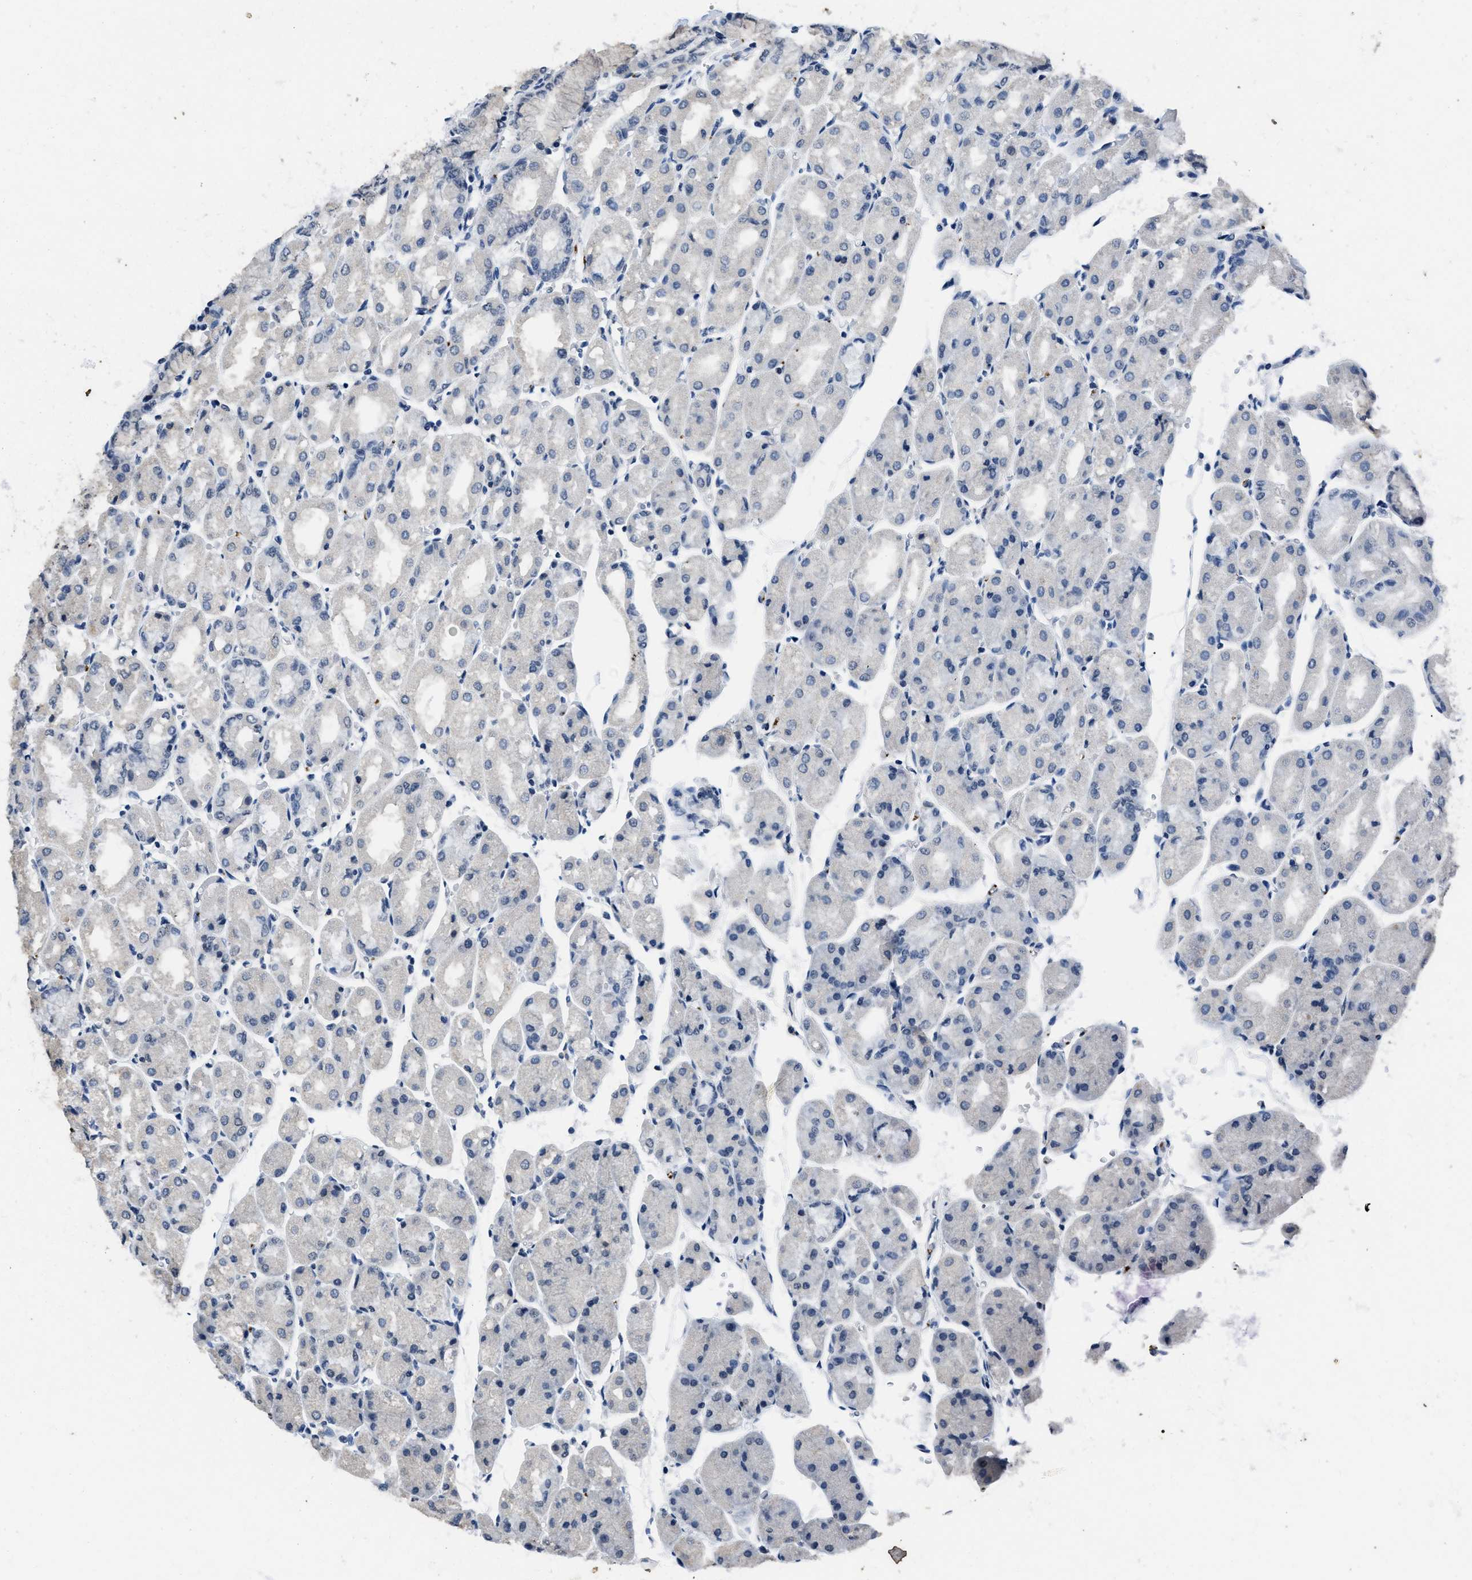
{"staining": {"intensity": "negative", "quantity": "none", "location": "none"}, "tissue": "stomach", "cell_type": "Glandular cells", "image_type": "normal", "snomed": [{"axis": "morphology", "description": "Normal tissue, NOS"}, {"axis": "topography", "description": "Stomach, upper"}], "caption": "Glandular cells show no significant positivity in benign stomach. (DAB immunohistochemistry (IHC), high magnification).", "gene": "ITGA2B", "patient": {"sex": "male", "age": 72}}